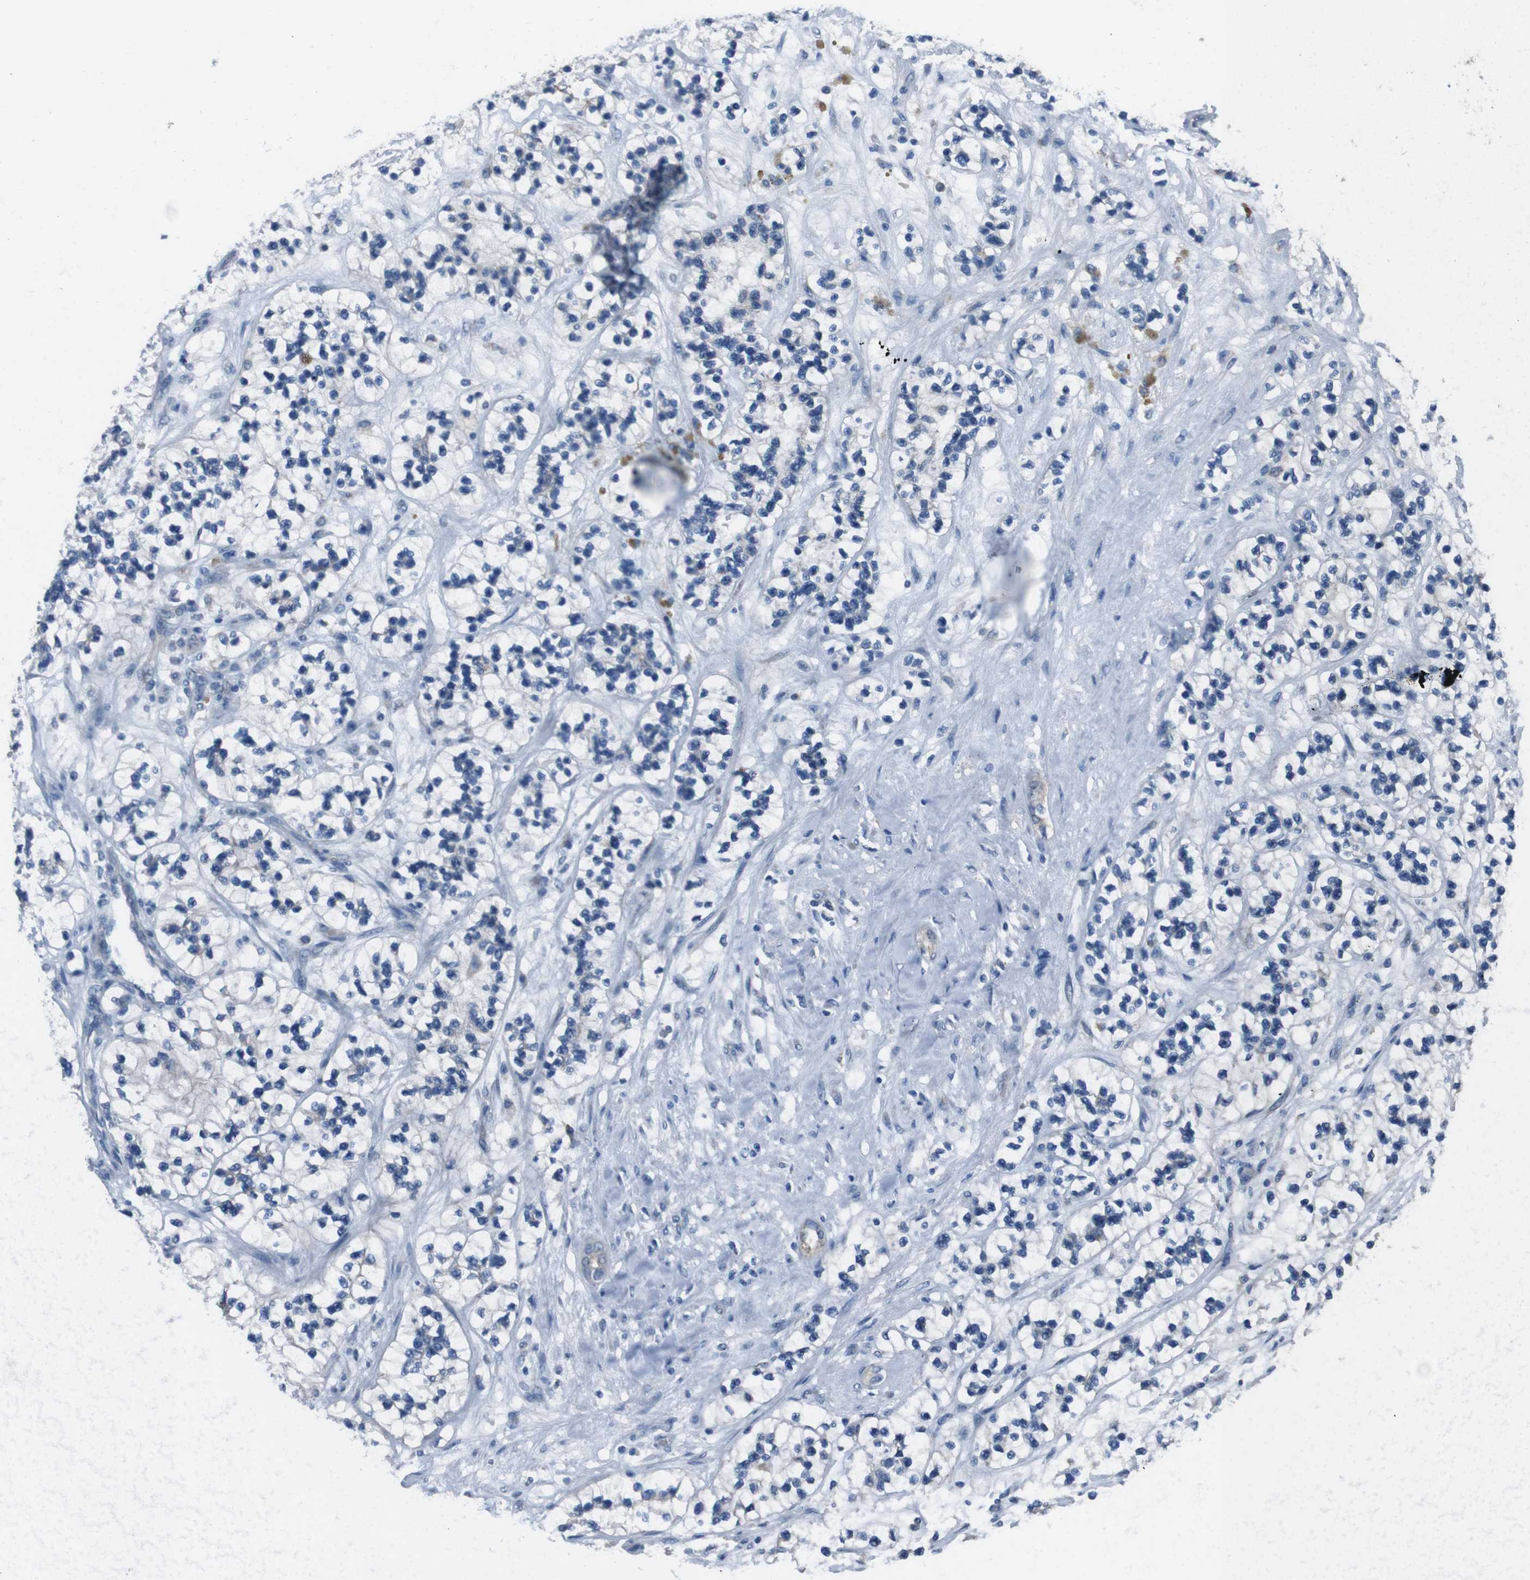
{"staining": {"intensity": "negative", "quantity": "none", "location": "none"}, "tissue": "renal cancer", "cell_type": "Tumor cells", "image_type": "cancer", "snomed": [{"axis": "morphology", "description": "Adenocarcinoma, NOS"}, {"axis": "topography", "description": "Kidney"}], "caption": "Image shows no protein expression in tumor cells of adenocarcinoma (renal) tissue.", "gene": "CDH22", "patient": {"sex": "female", "age": 57}}